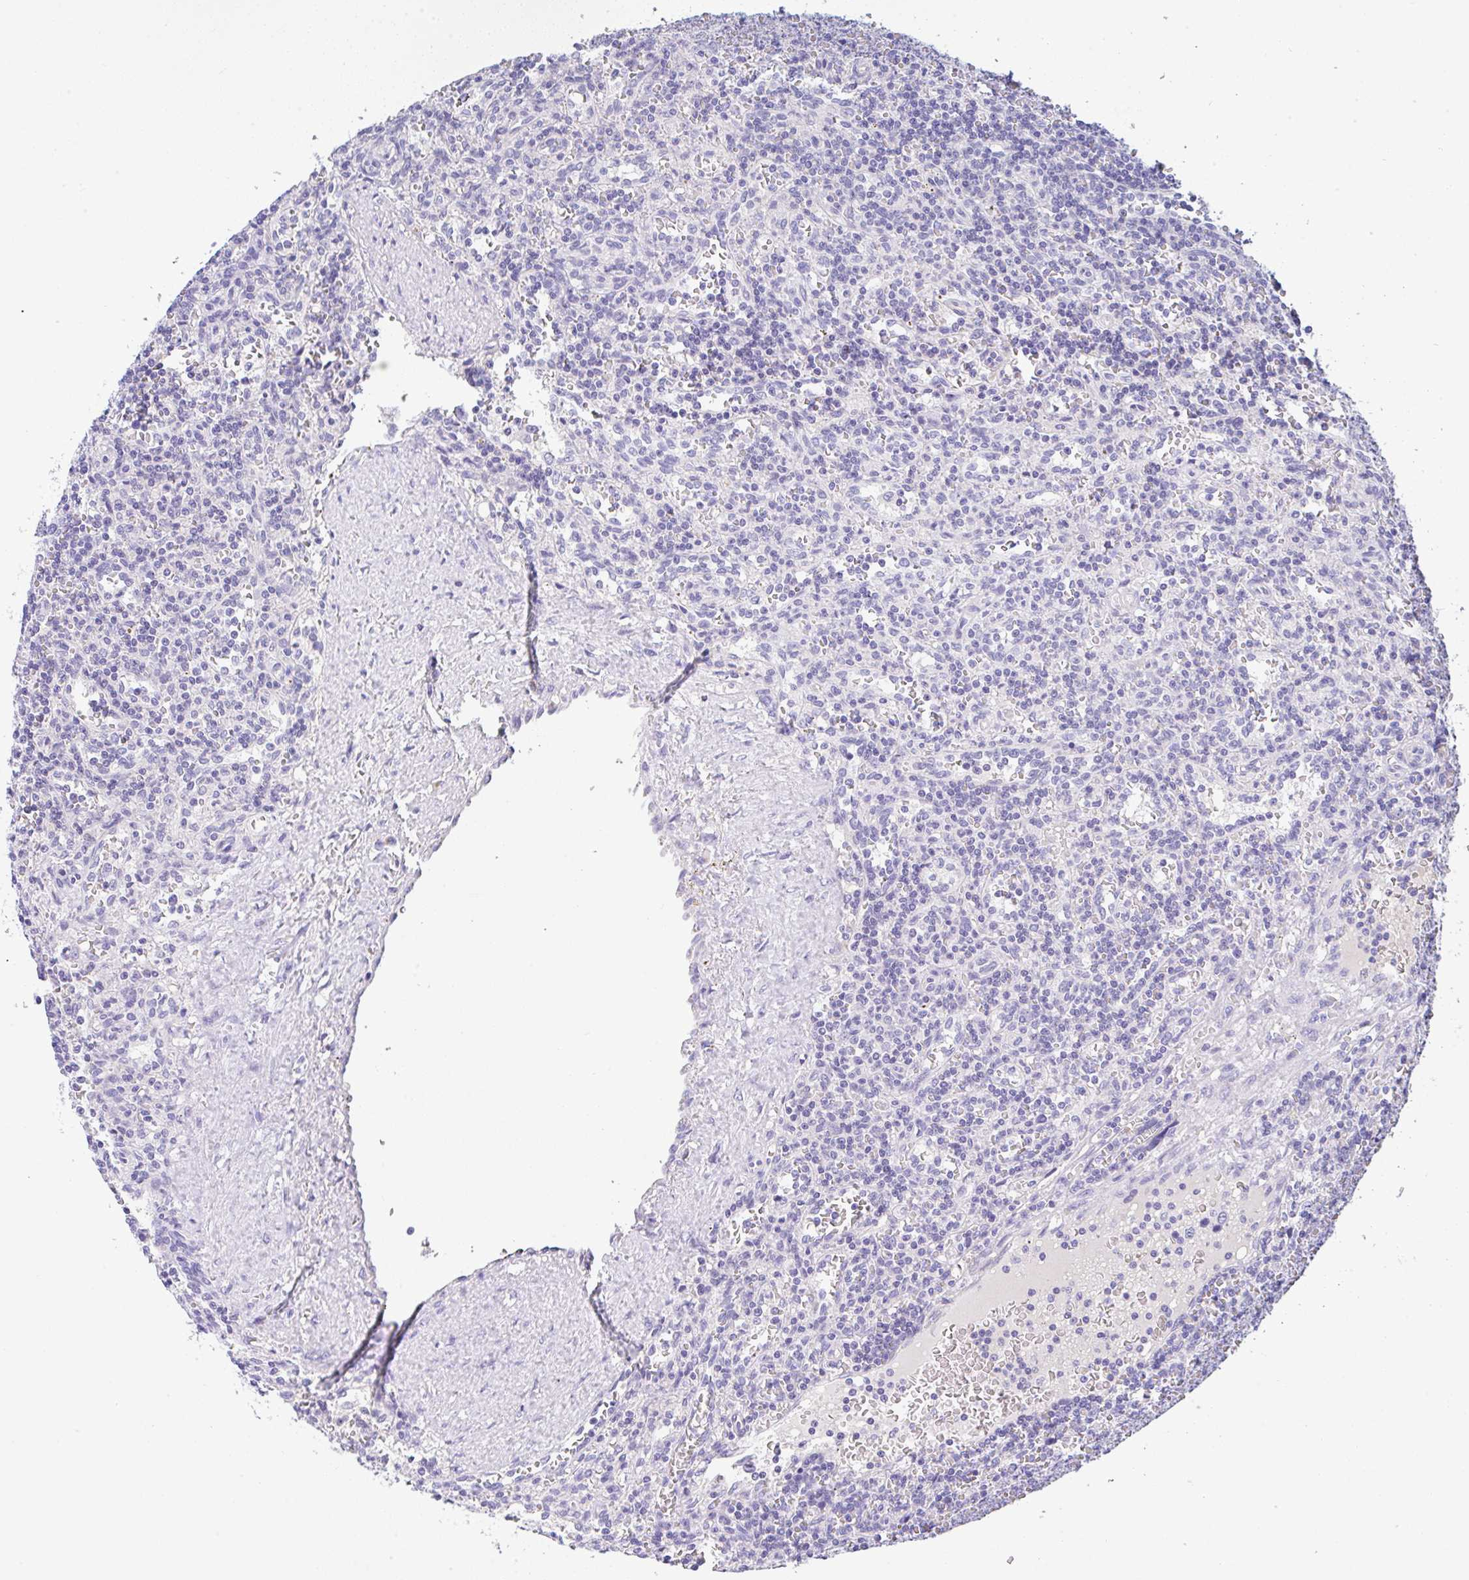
{"staining": {"intensity": "negative", "quantity": "none", "location": "none"}, "tissue": "lymphoma", "cell_type": "Tumor cells", "image_type": "cancer", "snomed": [{"axis": "morphology", "description": "Malignant lymphoma, non-Hodgkin's type, Low grade"}, {"axis": "topography", "description": "Spleen"}], "caption": "The histopathology image reveals no staining of tumor cells in malignant lymphoma, non-Hodgkin's type (low-grade).", "gene": "SERPINE3", "patient": {"sex": "male", "age": 73}}